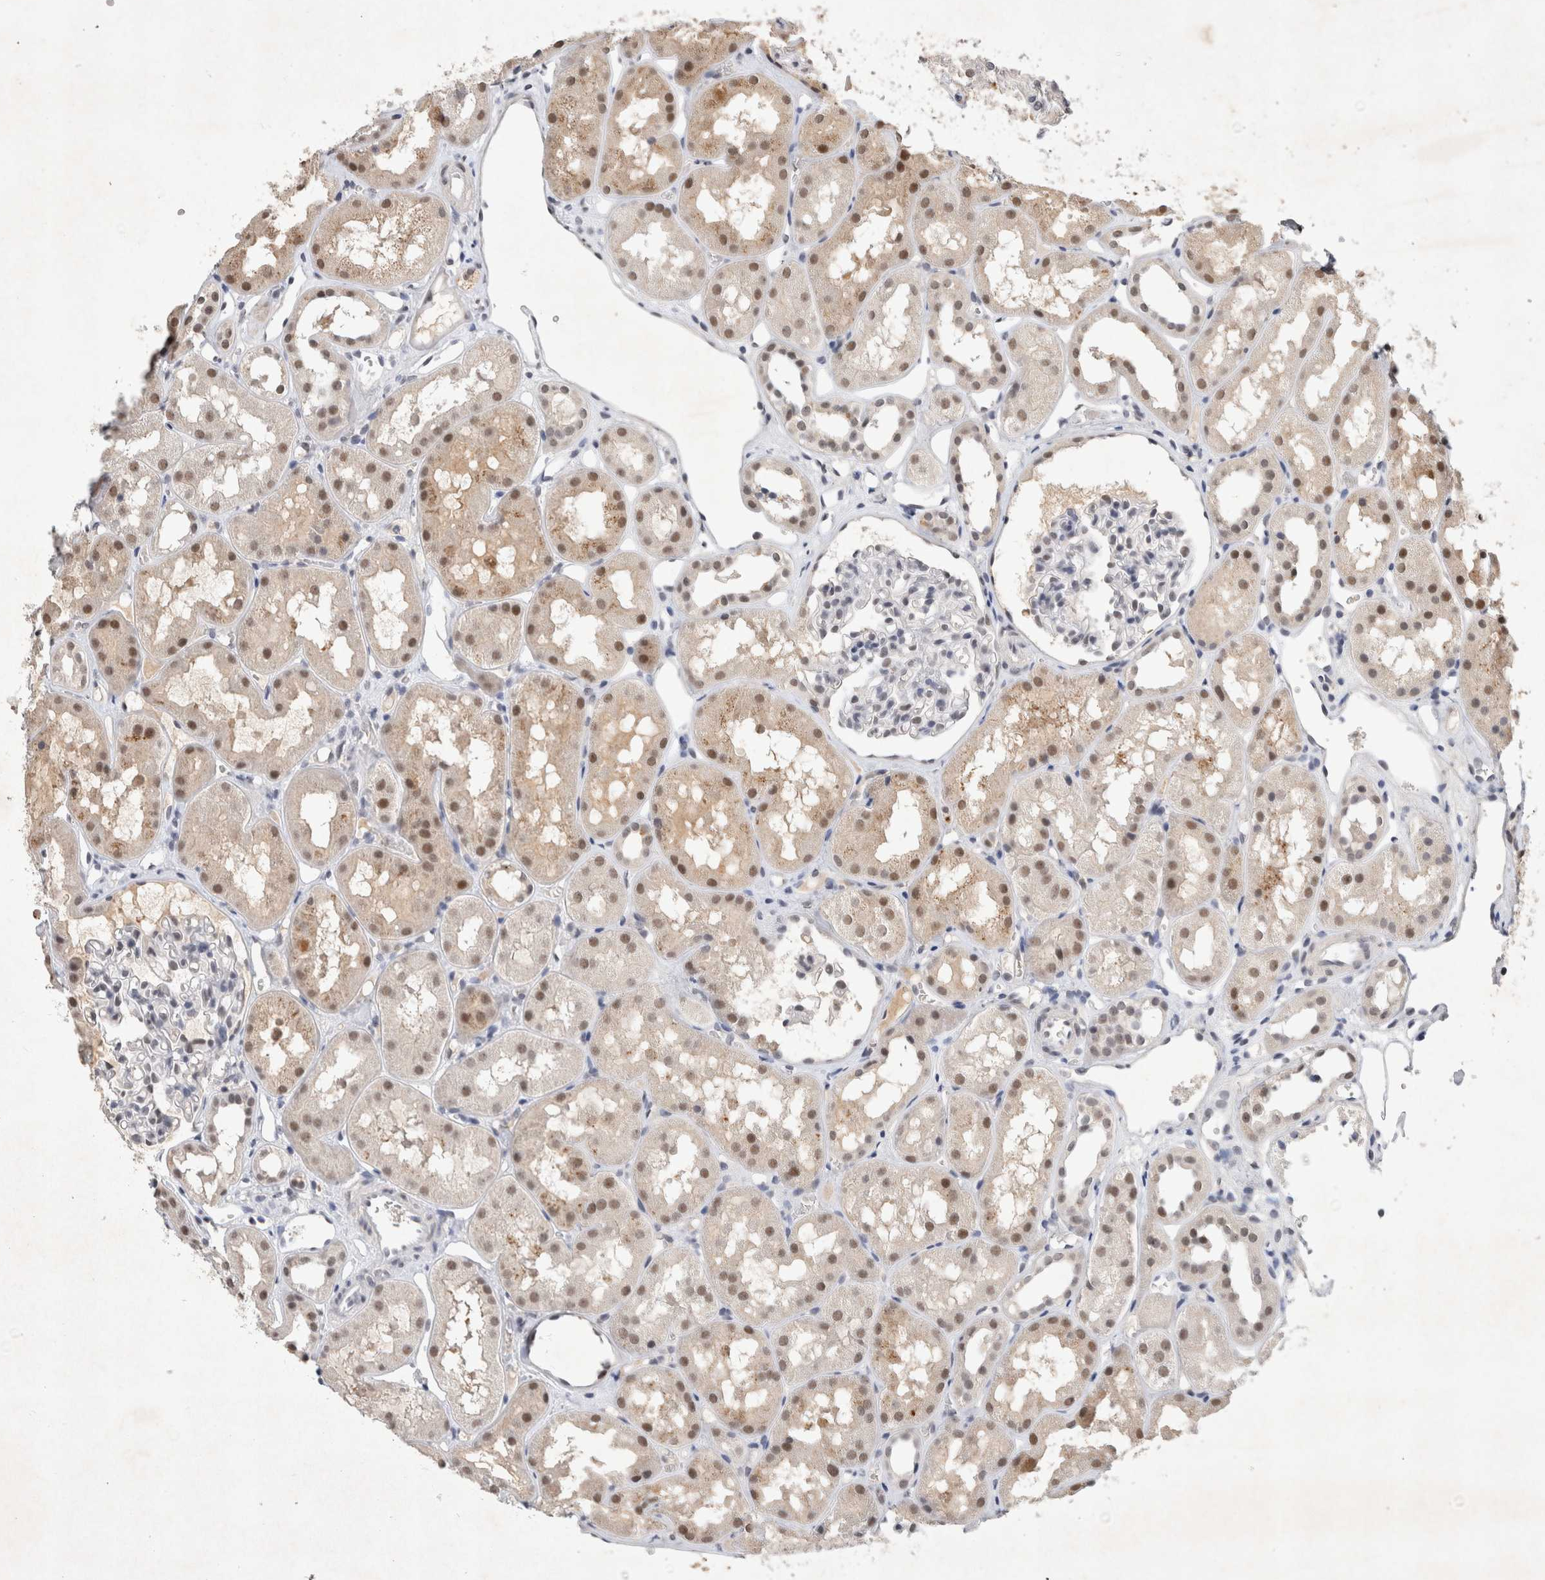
{"staining": {"intensity": "weak", "quantity": "<25%", "location": "nuclear"}, "tissue": "kidney", "cell_type": "Cells in glomeruli", "image_type": "normal", "snomed": [{"axis": "morphology", "description": "Normal tissue, NOS"}, {"axis": "topography", "description": "Kidney"}], "caption": "Kidney was stained to show a protein in brown. There is no significant positivity in cells in glomeruli. (DAB (3,3'-diaminobenzidine) immunohistochemistry, high magnification).", "gene": "XRCC5", "patient": {"sex": "male", "age": 16}}